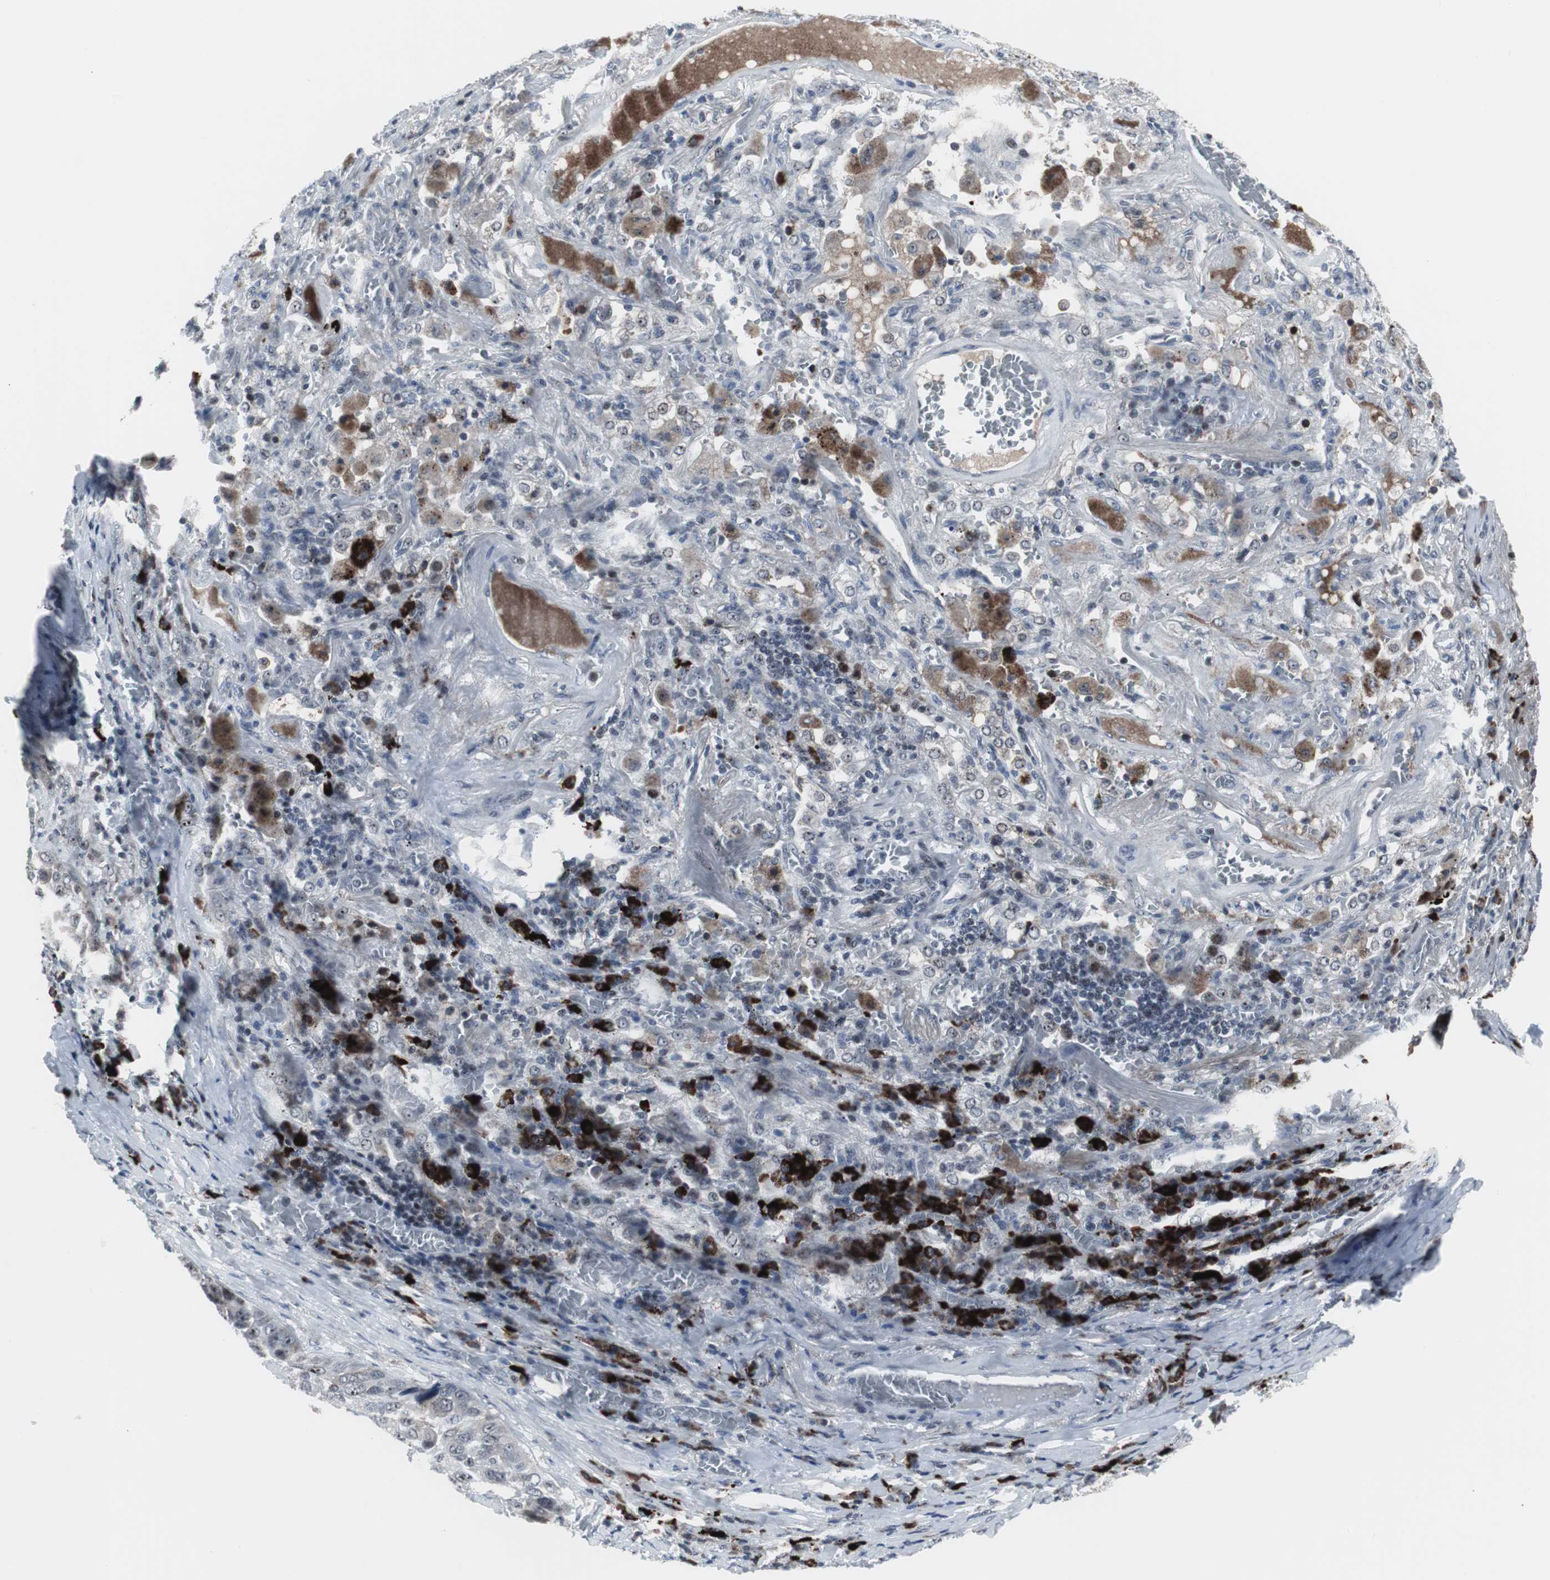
{"staining": {"intensity": "negative", "quantity": "none", "location": "none"}, "tissue": "lung cancer", "cell_type": "Tumor cells", "image_type": "cancer", "snomed": [{"axis": "morphology", "description": "Squamous cell carcinoma, NOS"}, {"axis": "topography", "description": "Lung"}], "caption": "IHC of human squamous cell carcinoma (lung) exhibits no staining in tumor cells.", "gene": "DOK1", "patient": {"sex": "male", "age": 57}}